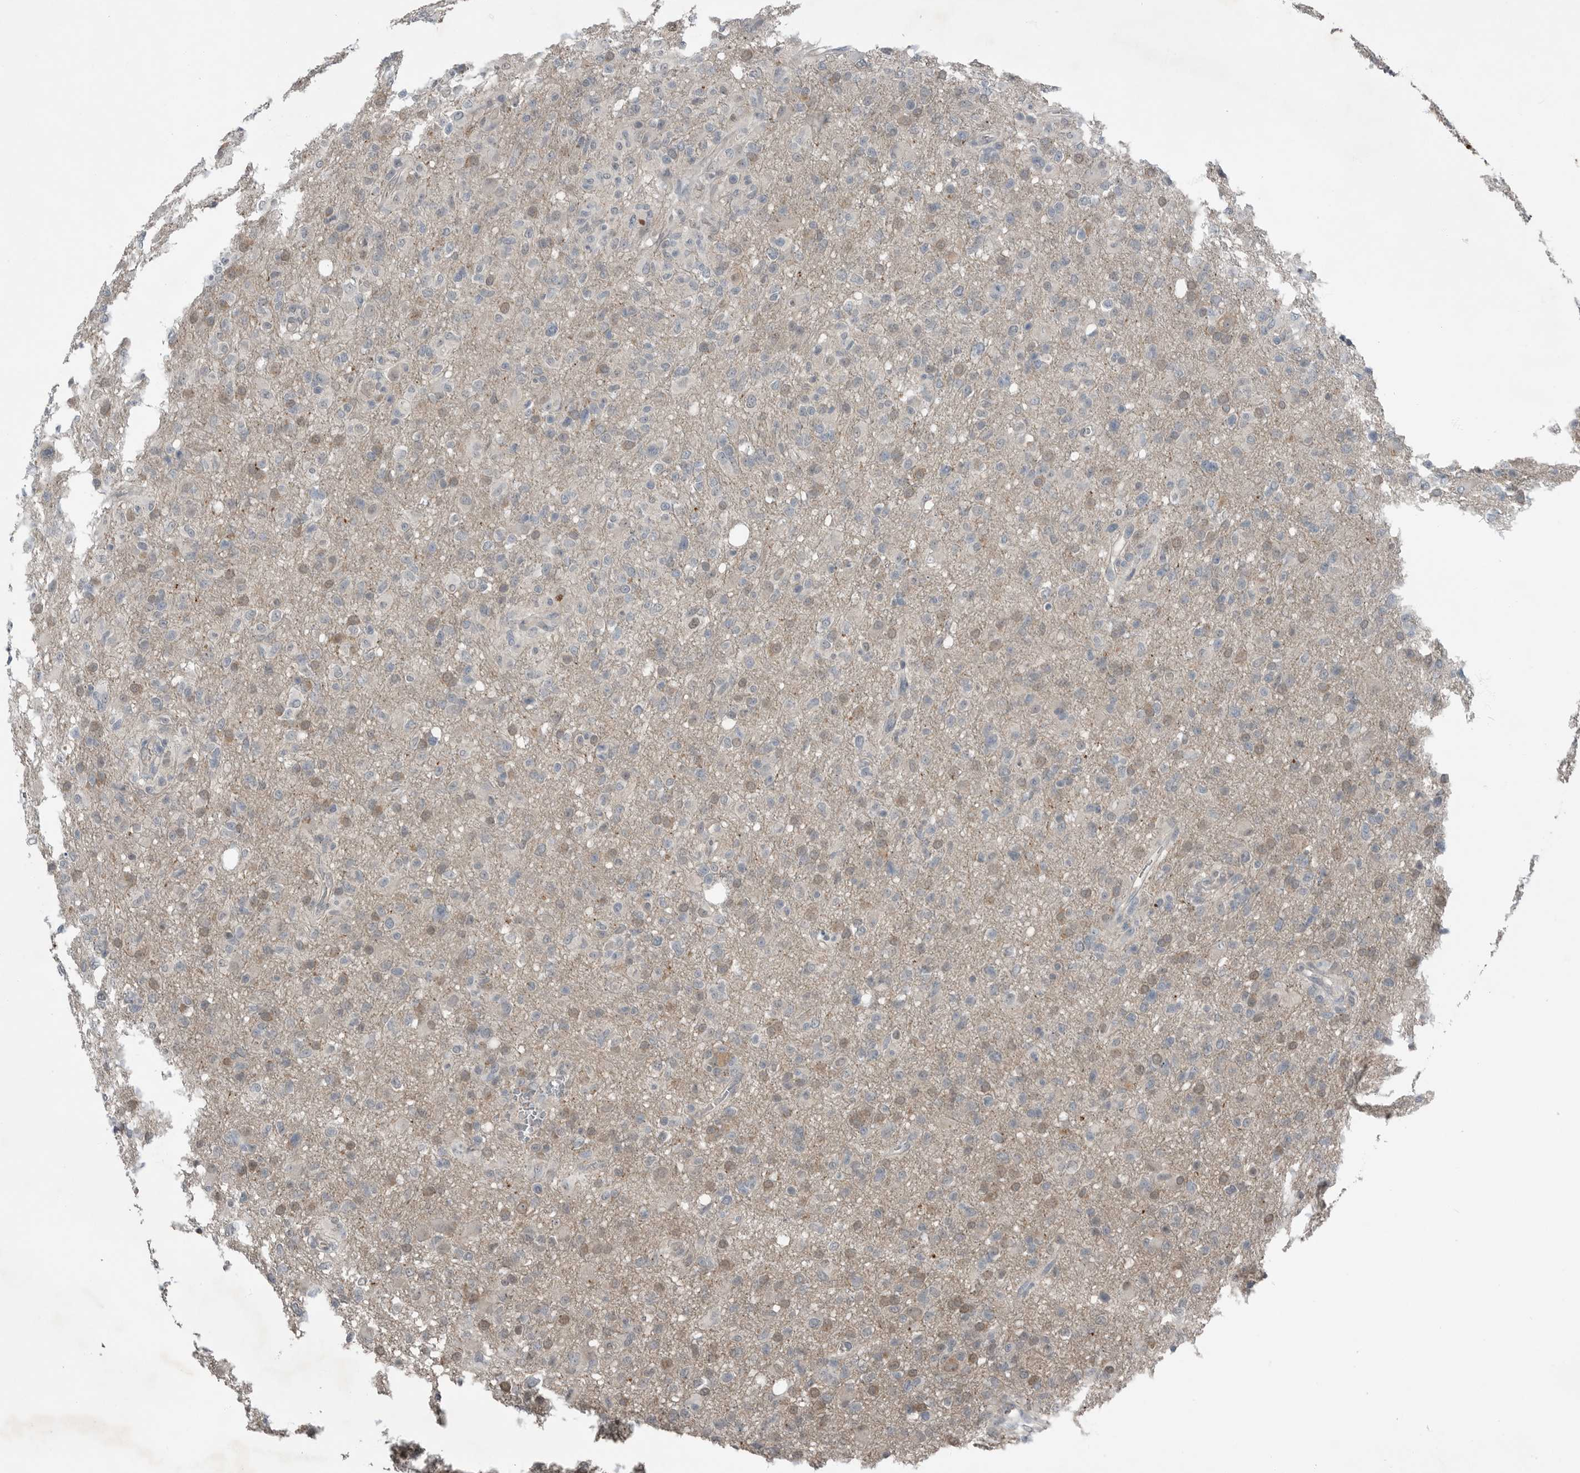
{"staining": {"intensity": "weak", "quantity": "<25%", "location": "nuclear"}, "tissue": "glioma", "cell_type": "Tumor cells", "image_type": "cancer", "snomed": [{"axis": "morphology", "description": "Glioma, malignant, High grade"}, {"axis": "topography", "description": "Brain"}], "caption": "There is no significant staining in tumor cells of malignant high-grade glioma.", "gene": "MFAP3L", "patient": {"sex": "female", "age": 57}}